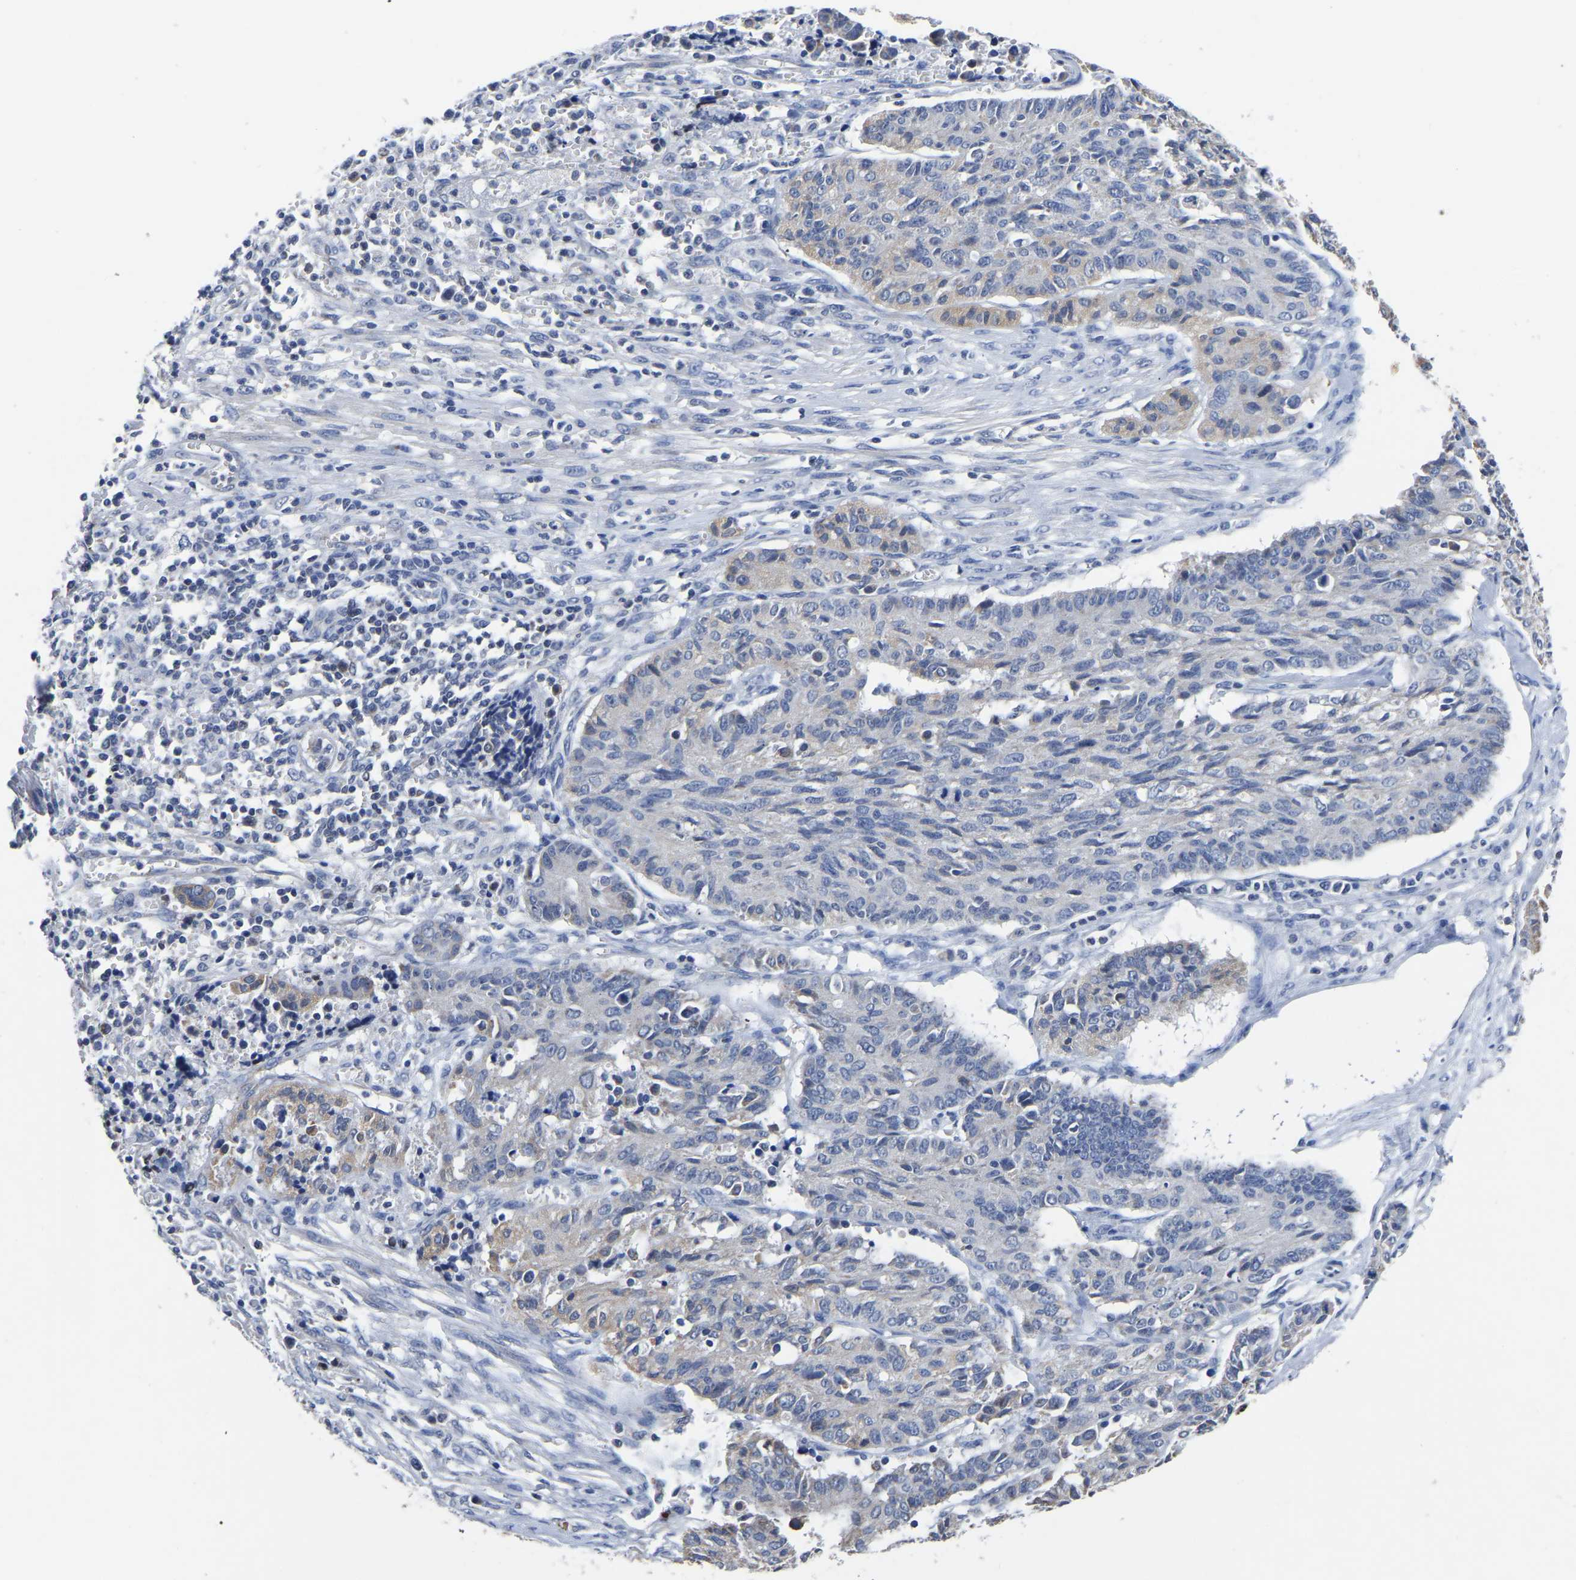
{"staining": {"intensity": "moderate", "quantity": "<25%", "location": "cytoplasmic/membranous"}, "tissue": "cervical cancer", "cell_type": "Tumor cells", "image_type": "cancer", "snomed": [{"axis": "morphology", "description": "Squamous cell carcinoma, NOS"}, {"axis": "topography", "description": "Cervix"}], "caption": "Immunohistochemical staining of human cervical cancer exhibits moderate cytoplasmic/membranous protein staining in about <25% of tumor cells.", "gene": "FGD5", "patient": {"sex": "female", "age": 35}}